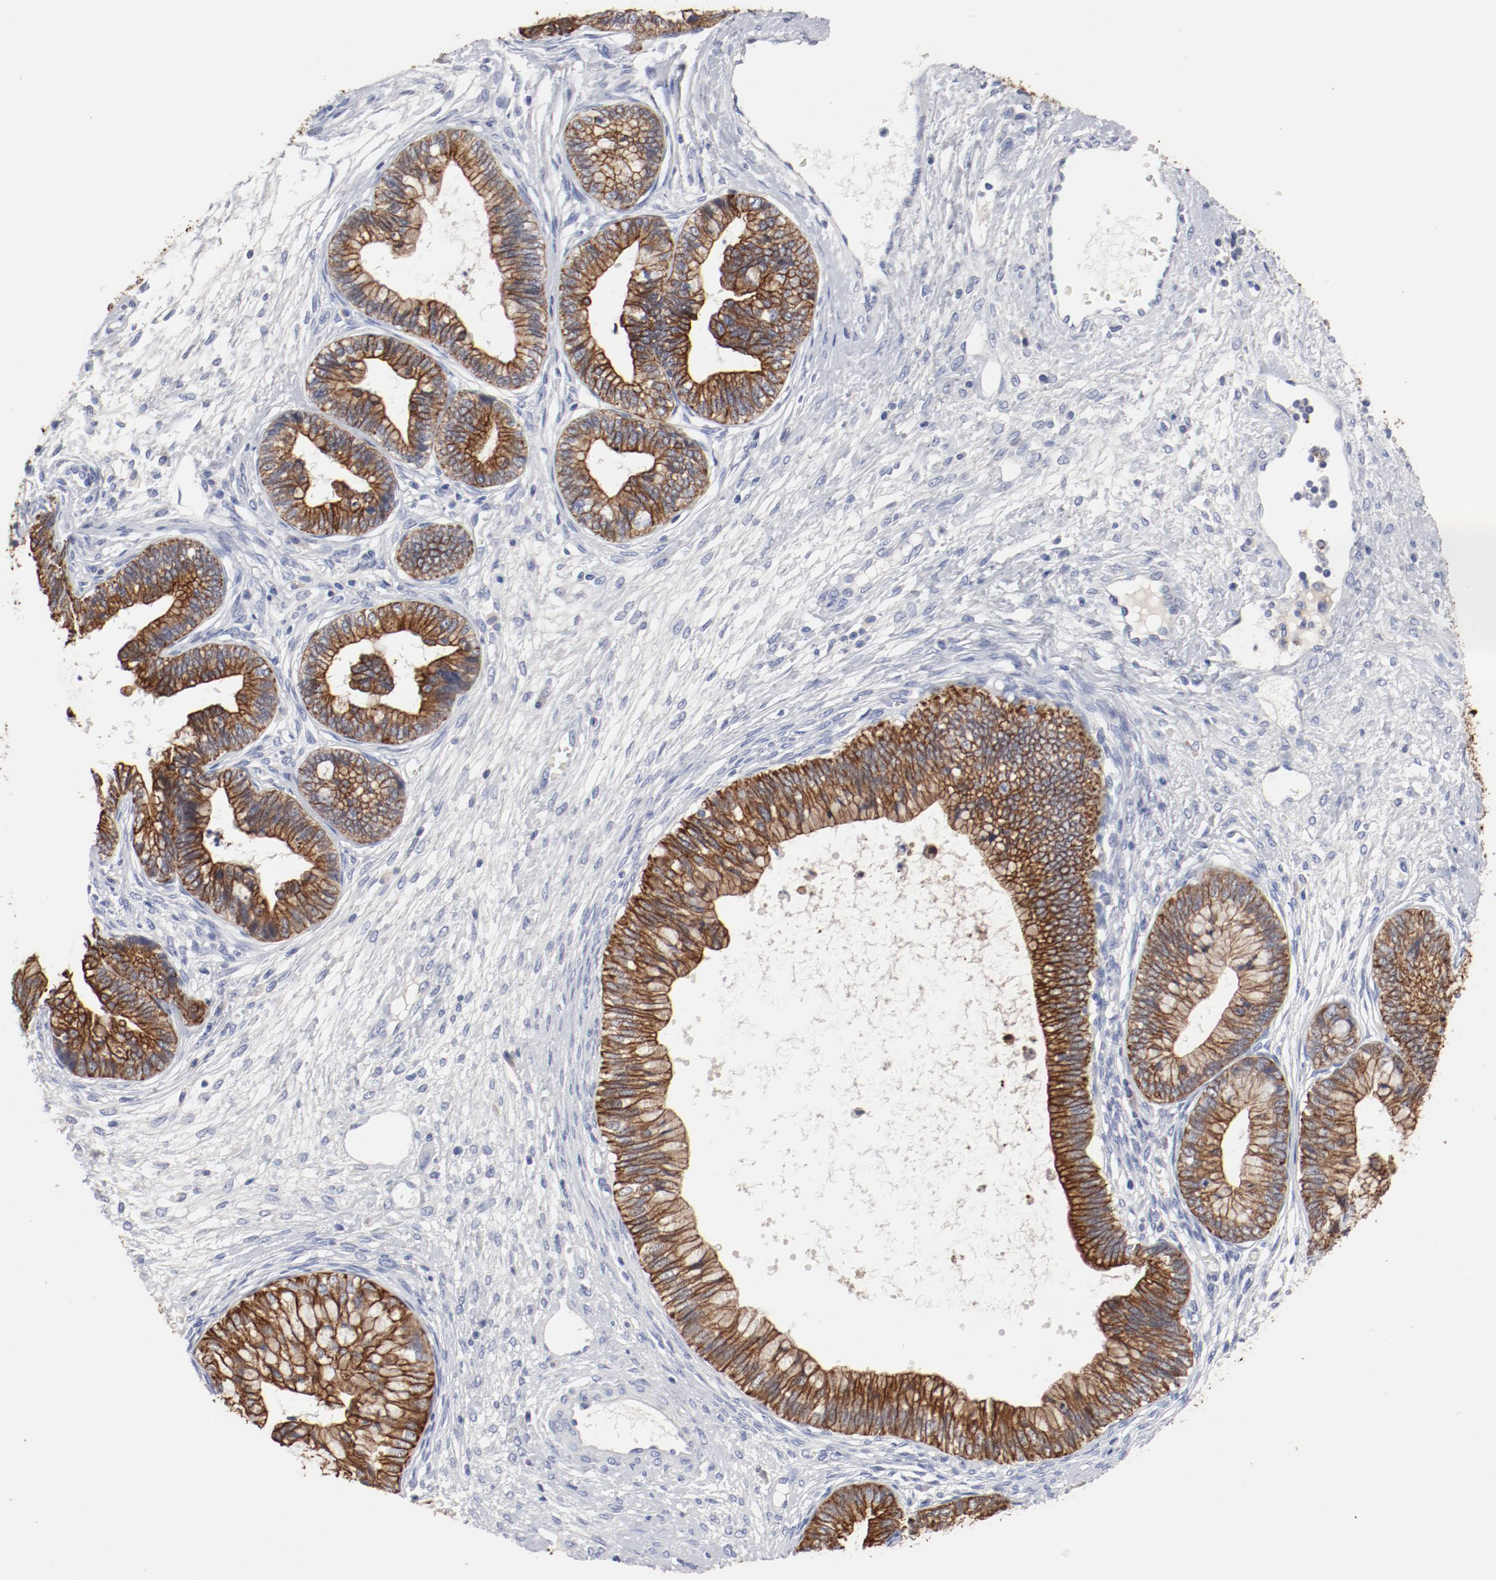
{"staining": {"intensity": "strong", "quantity": ">75%", "location": "cytoplasmic/membranous"}, "tissue": "cervical cancer", "cell_type": "Tumor cells", "image_type": "cancer", "snomed": [{"axis": "morphology", "description": "Adenocarcinoma, NOS"}, {"axis": "topography", "description": "Cervix"}], "caption": "Cervical adenocarcinoma tissue shows strong cytoplasmic/membranous staining in approximately >75% of tumor cells (Brightfield microscopy of DAB IHC at high magnification).", "gene": "TSPAN6", "patient": {"sex": "female", "age": 44}}